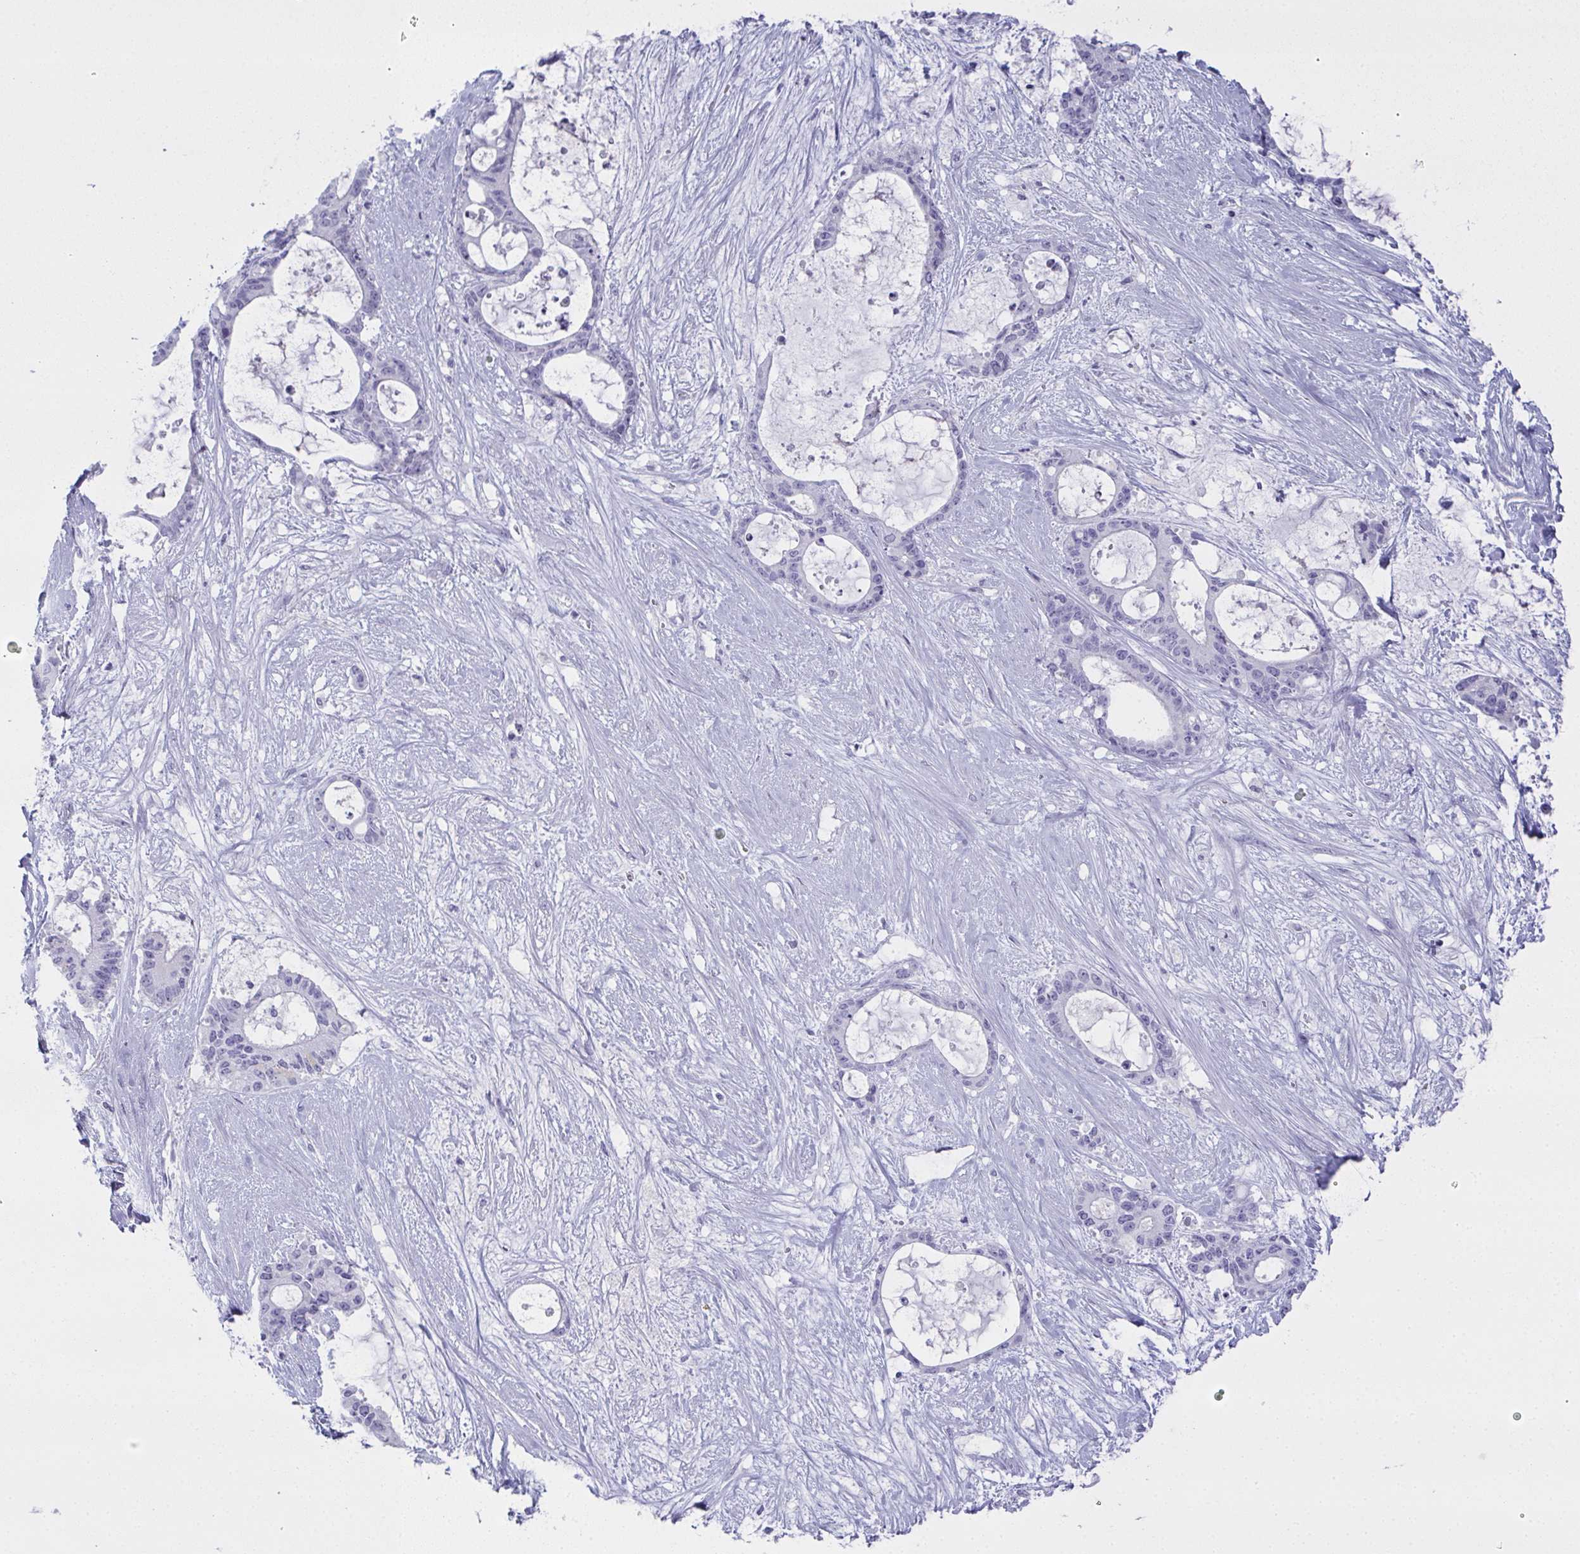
{"staining": {"intensity": "negative", "quantity": "none", "location": "none"}, "tissue": "liver cancer", "cell_type": "Tumor cells", "image_type": "cancer", "snomed": [{"axis": "morphology", "description": "Normal tissue, NOS"}, {"axis": "morphology", "description": "Cholangiocarcinoma"}, {"axis": "topography", "description": "Liver"}, {"axis": "topography", "description": "Peripheral nerve tissue"}], "caption": "High power microscopy photomicrograph of an IHC photomicrograph of liver cholangiocarcinoma, revealing no significant staining in tumor cells.", "gene": "SLC36A2", "patient": {"sex": "female", "age": 73}}